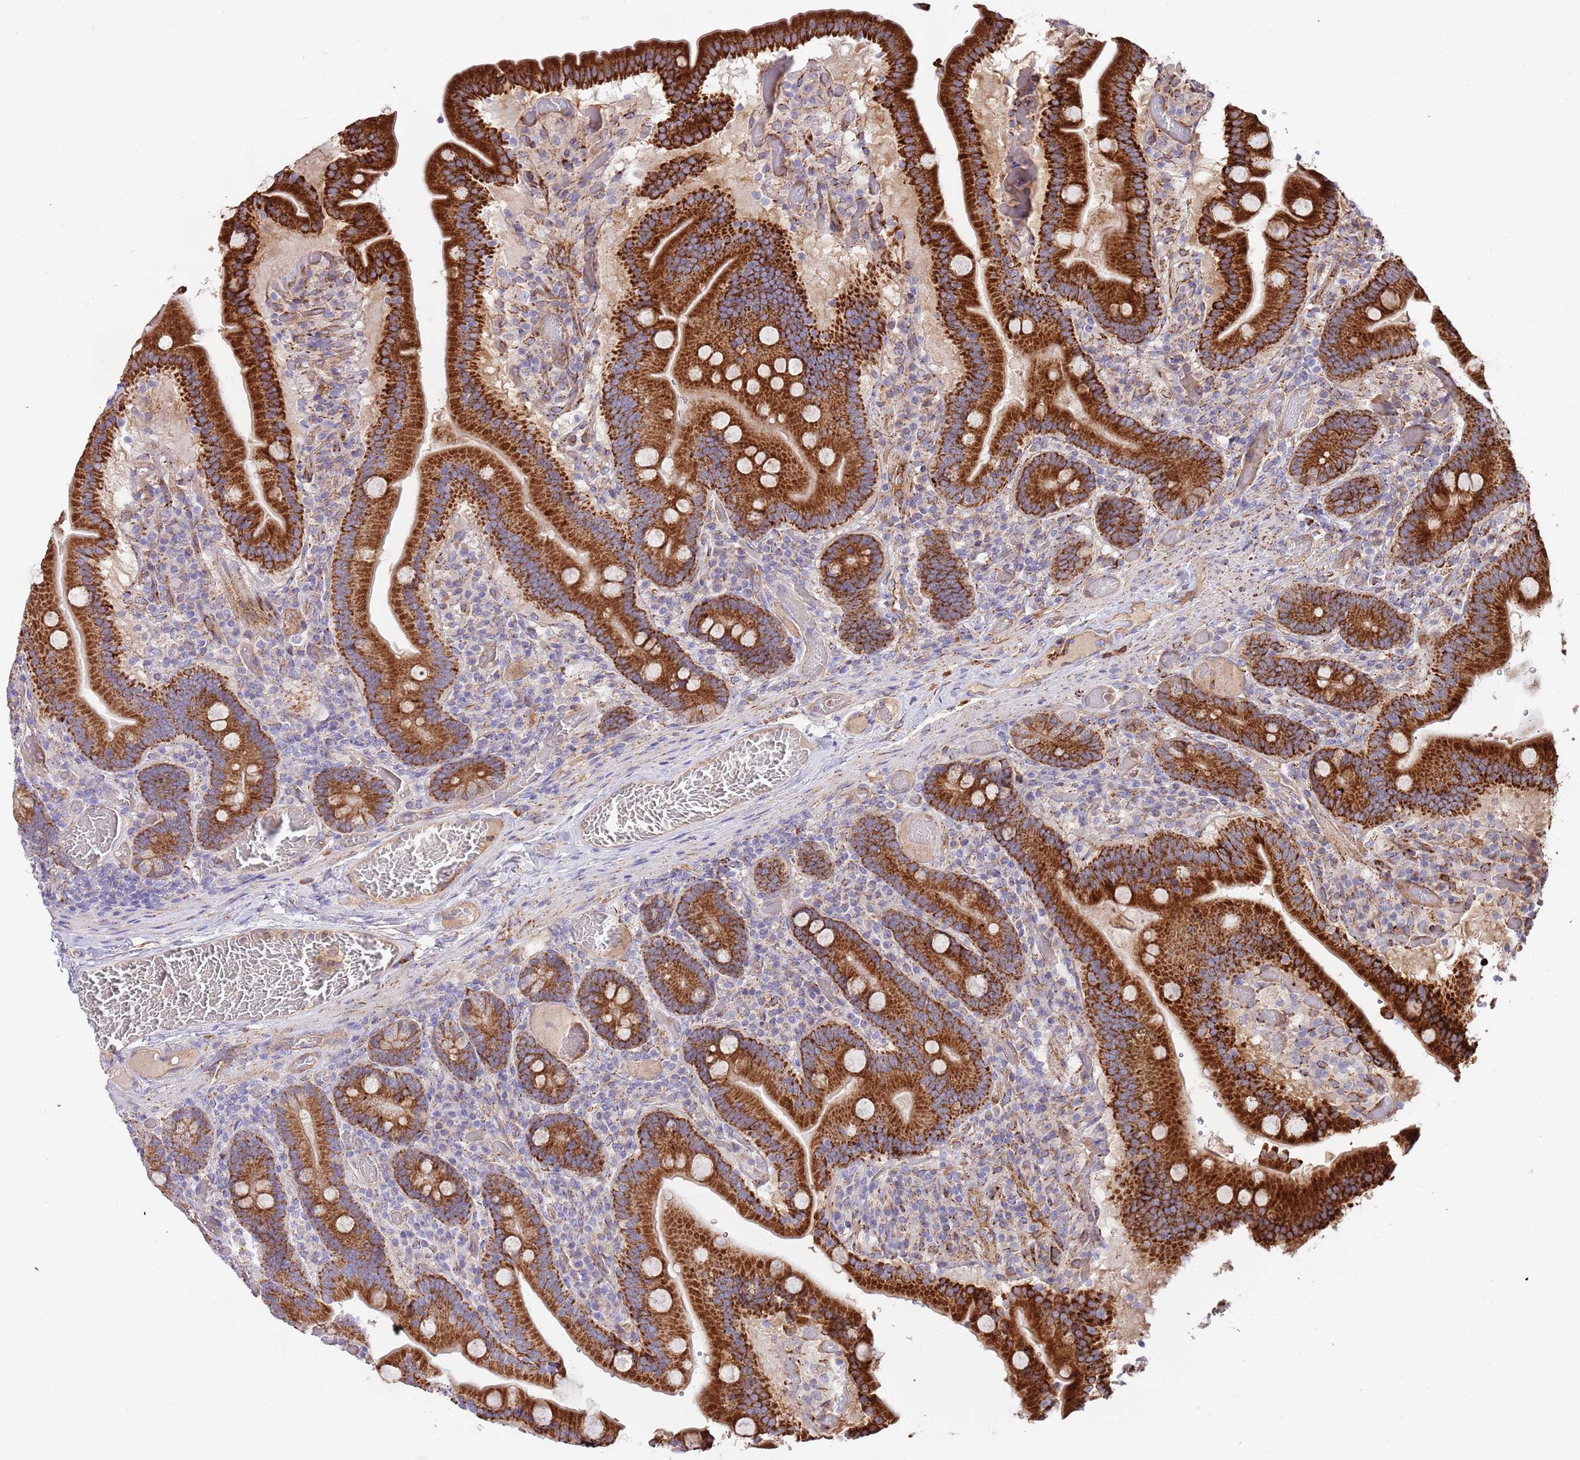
{"staining": {"intensity": "strong", "quantity": ">75%", "location": "cytoplasmic/membranous"}, "tissue": "duodenum", "cell_type": "Glandular cells", "image_type": "normal", "snomed": [{"axis": "morphology", "description": "Normal tissue, NOS"}, {"axis": "topography", "description": "Duodenum"}], "caption": "A brown stain highlights strong cytoplasmic/membranous staining of a protein in glandular cells of normal human duodenum.", "gene": "DOCK6", "patient": {"sex": "female", "age": 62}}